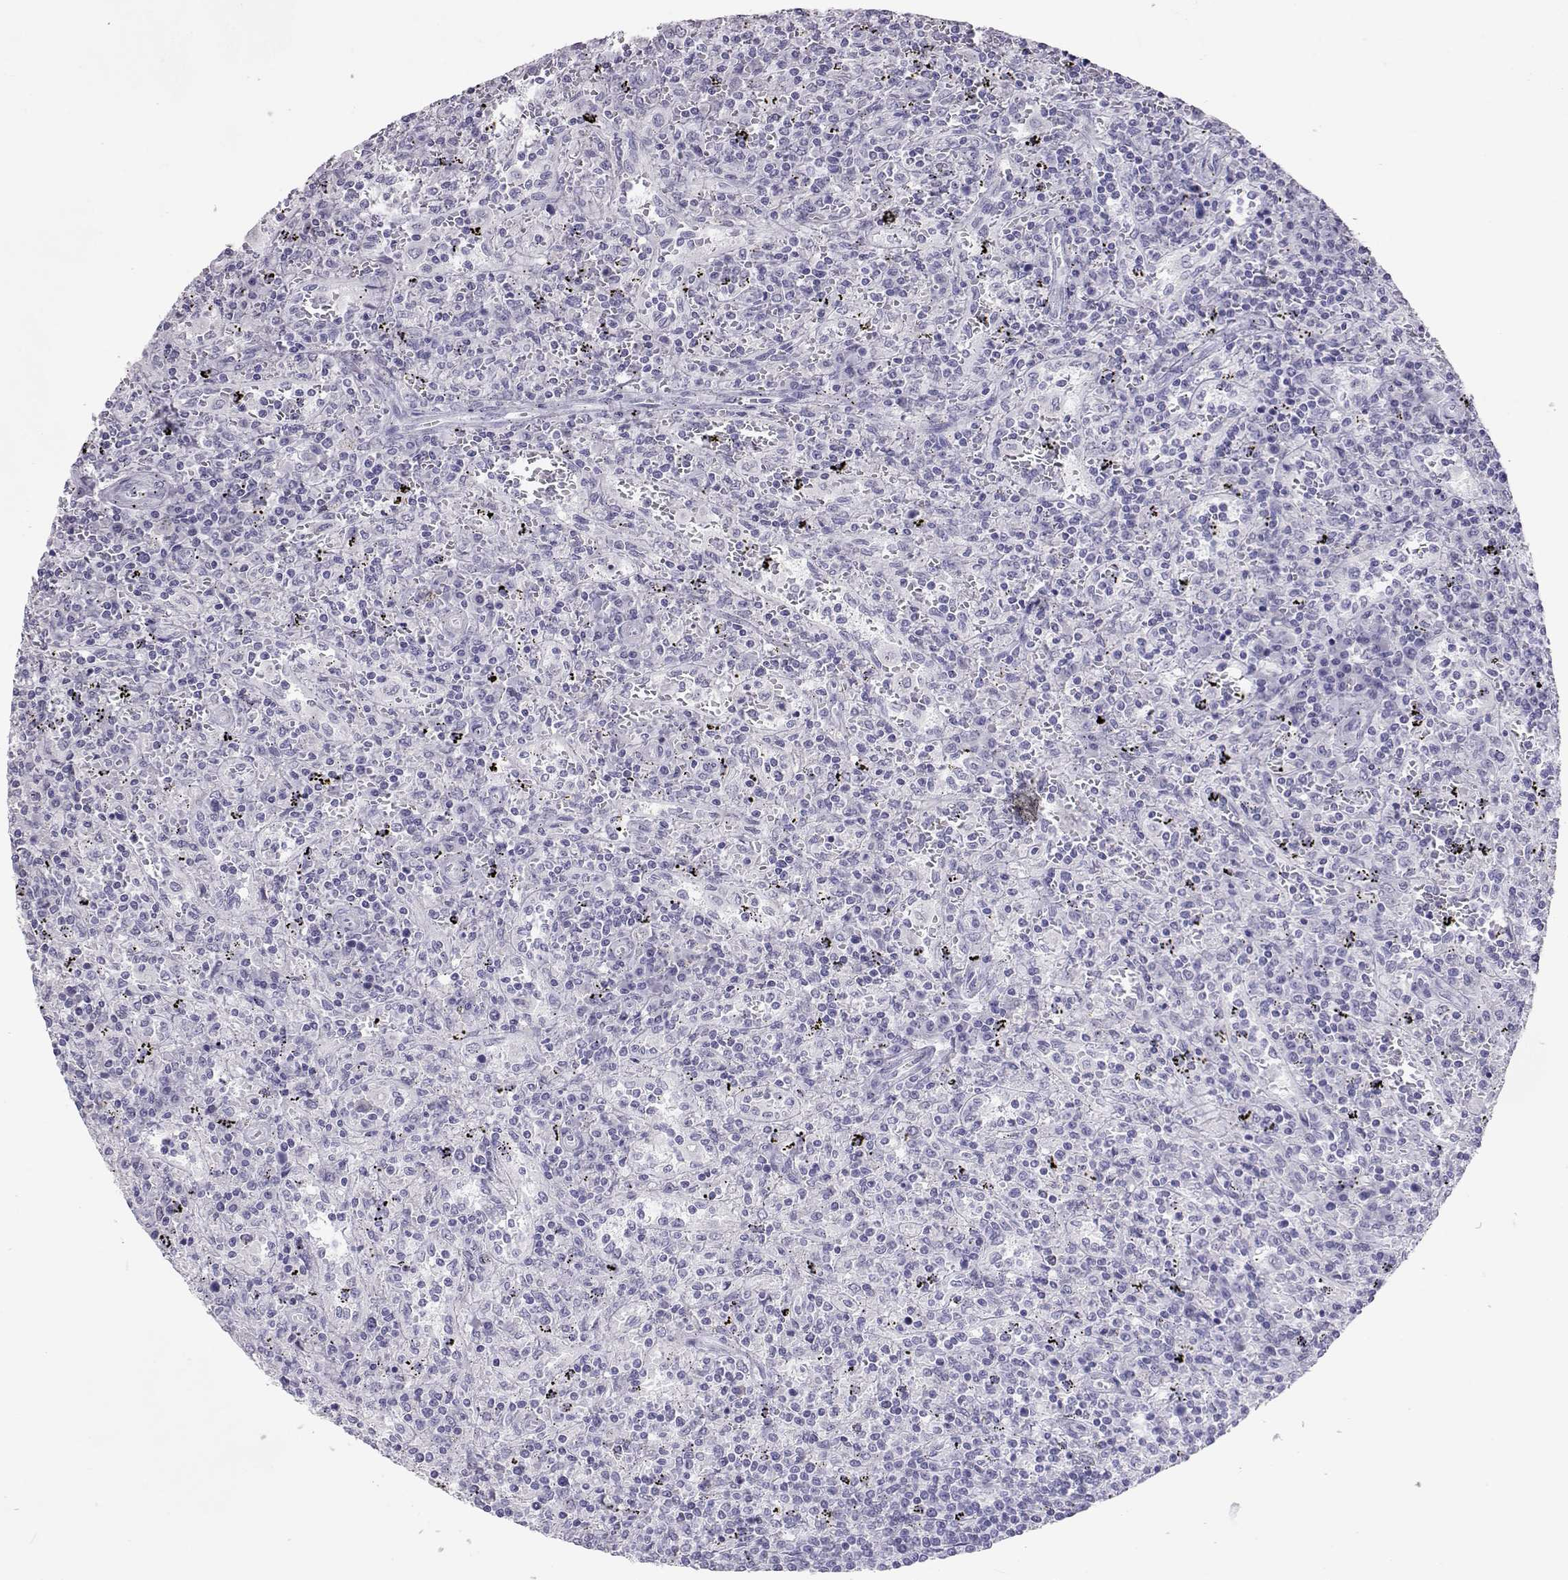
{"staining": {"intensity": "negative", "quantity": "none", "location": "none"}, "tissue": "lymphoma", "cell_type": "Tumor cells", "image_type": "cancer", "snomed": [{"axis": "morphology", "description": "Malignant lymphoma, non-Hodgkin's type, Low grade"}, {"axis": "topography", "description": "Spleen"}], "caption": "Protein analysis of malignant lymphoma, non-Hodgkin's type (low-grade) demonstrates no significant expression in tumor cells. Nuclei are stained in blue.", "gene": "PMCH", "patient": {"sex": "male", "age": 62}}